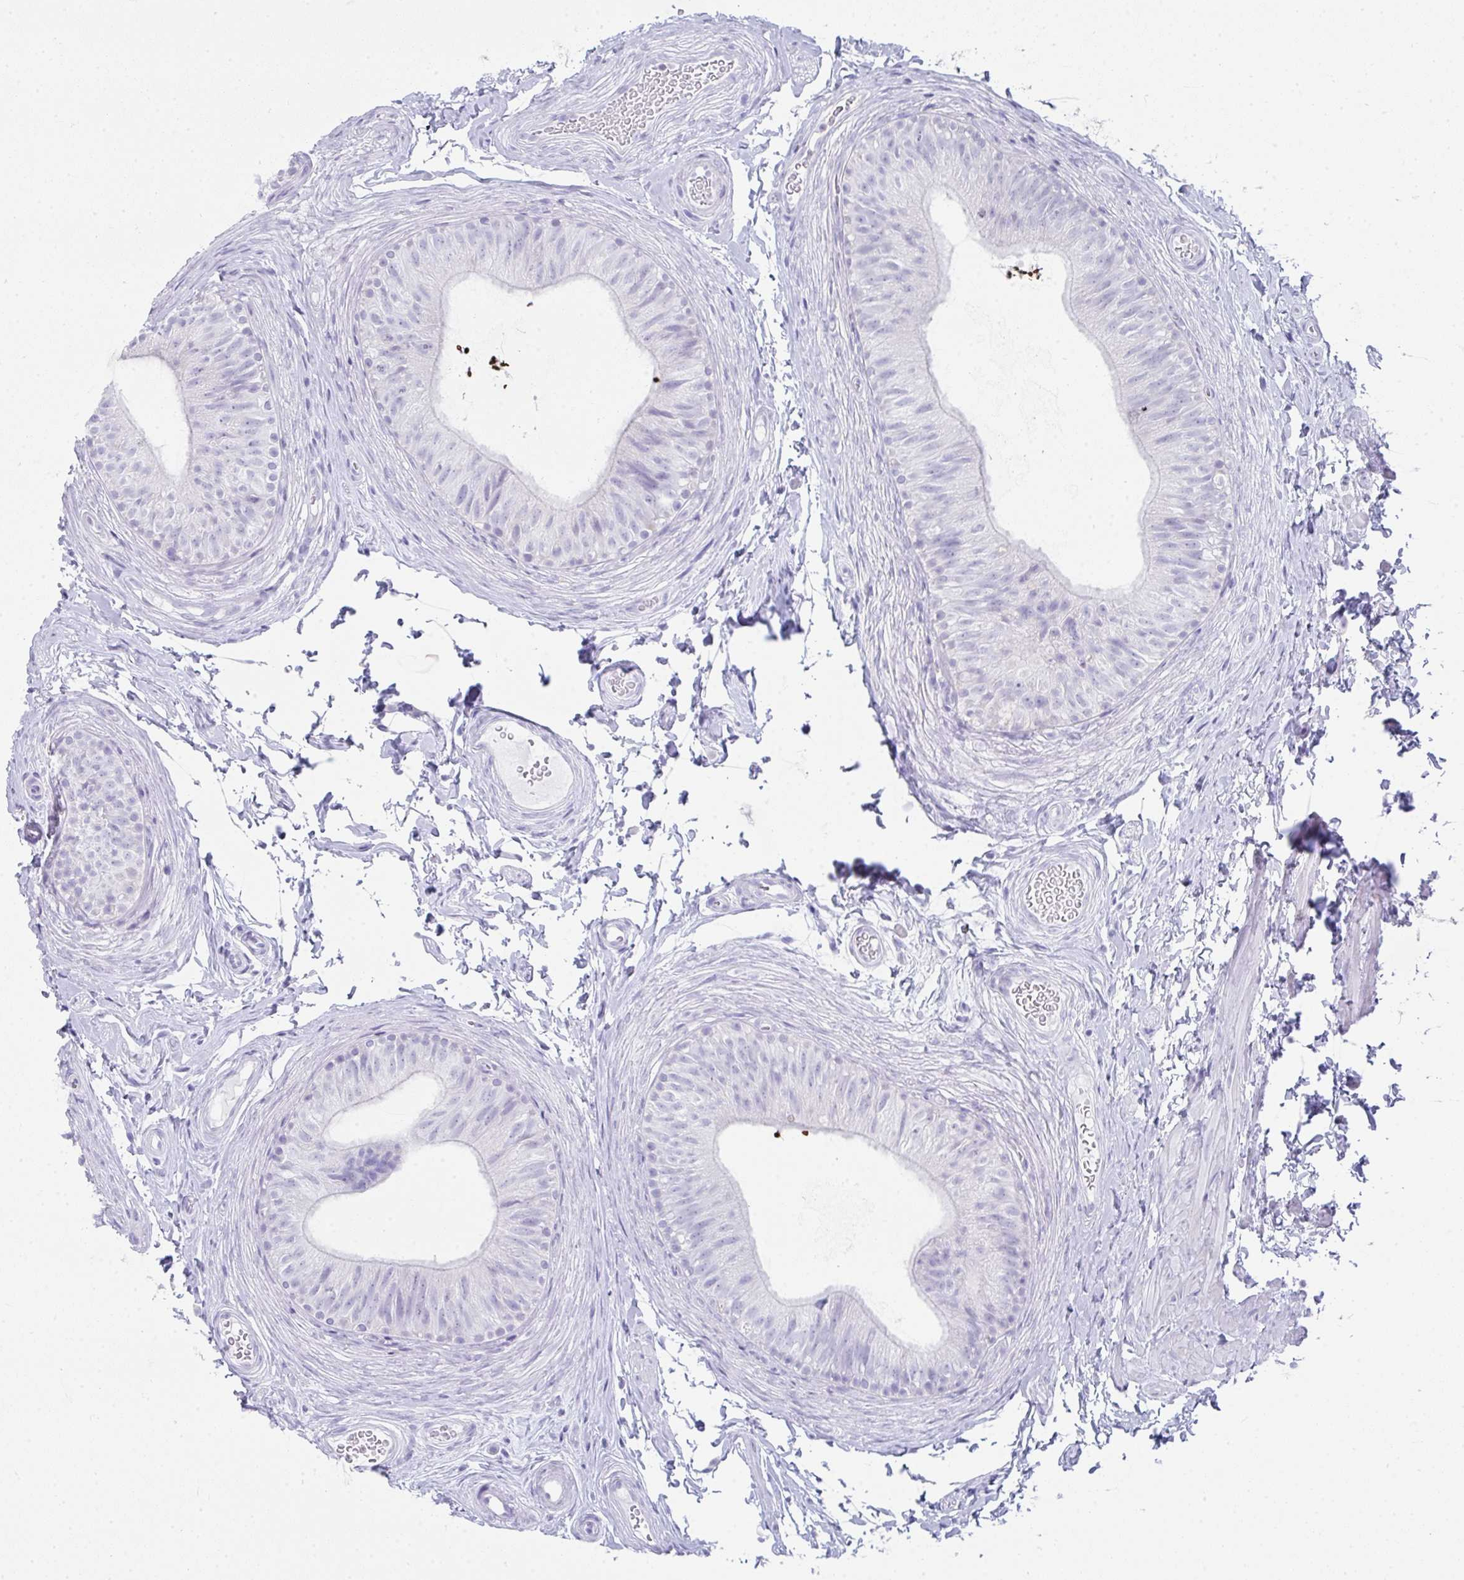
{"staining": {"intensity": "negative", "quantity": "none", "location": "none"}, "tissue": "epididymis", "cell_type": "Glandular cells", "image_type": "normal", "snomed": [{"axis": "morphology", "description": "Normal tissue, NOS"}, {"axis": "topography", "description": "Epididymis, spermatic cord, NOS"}, {"axis": "topography", "description": "Epididymis"}, {"axis": "topography", "description": "Peripheral nerve tissue"}], "caption": "DAB immunohistochemical staining of benign epididymis reveals no significant expression in glandular cells. Nuclei are stained in blue.", "gene": "RLF", "patient": {"sex": "male", "age": 29}}